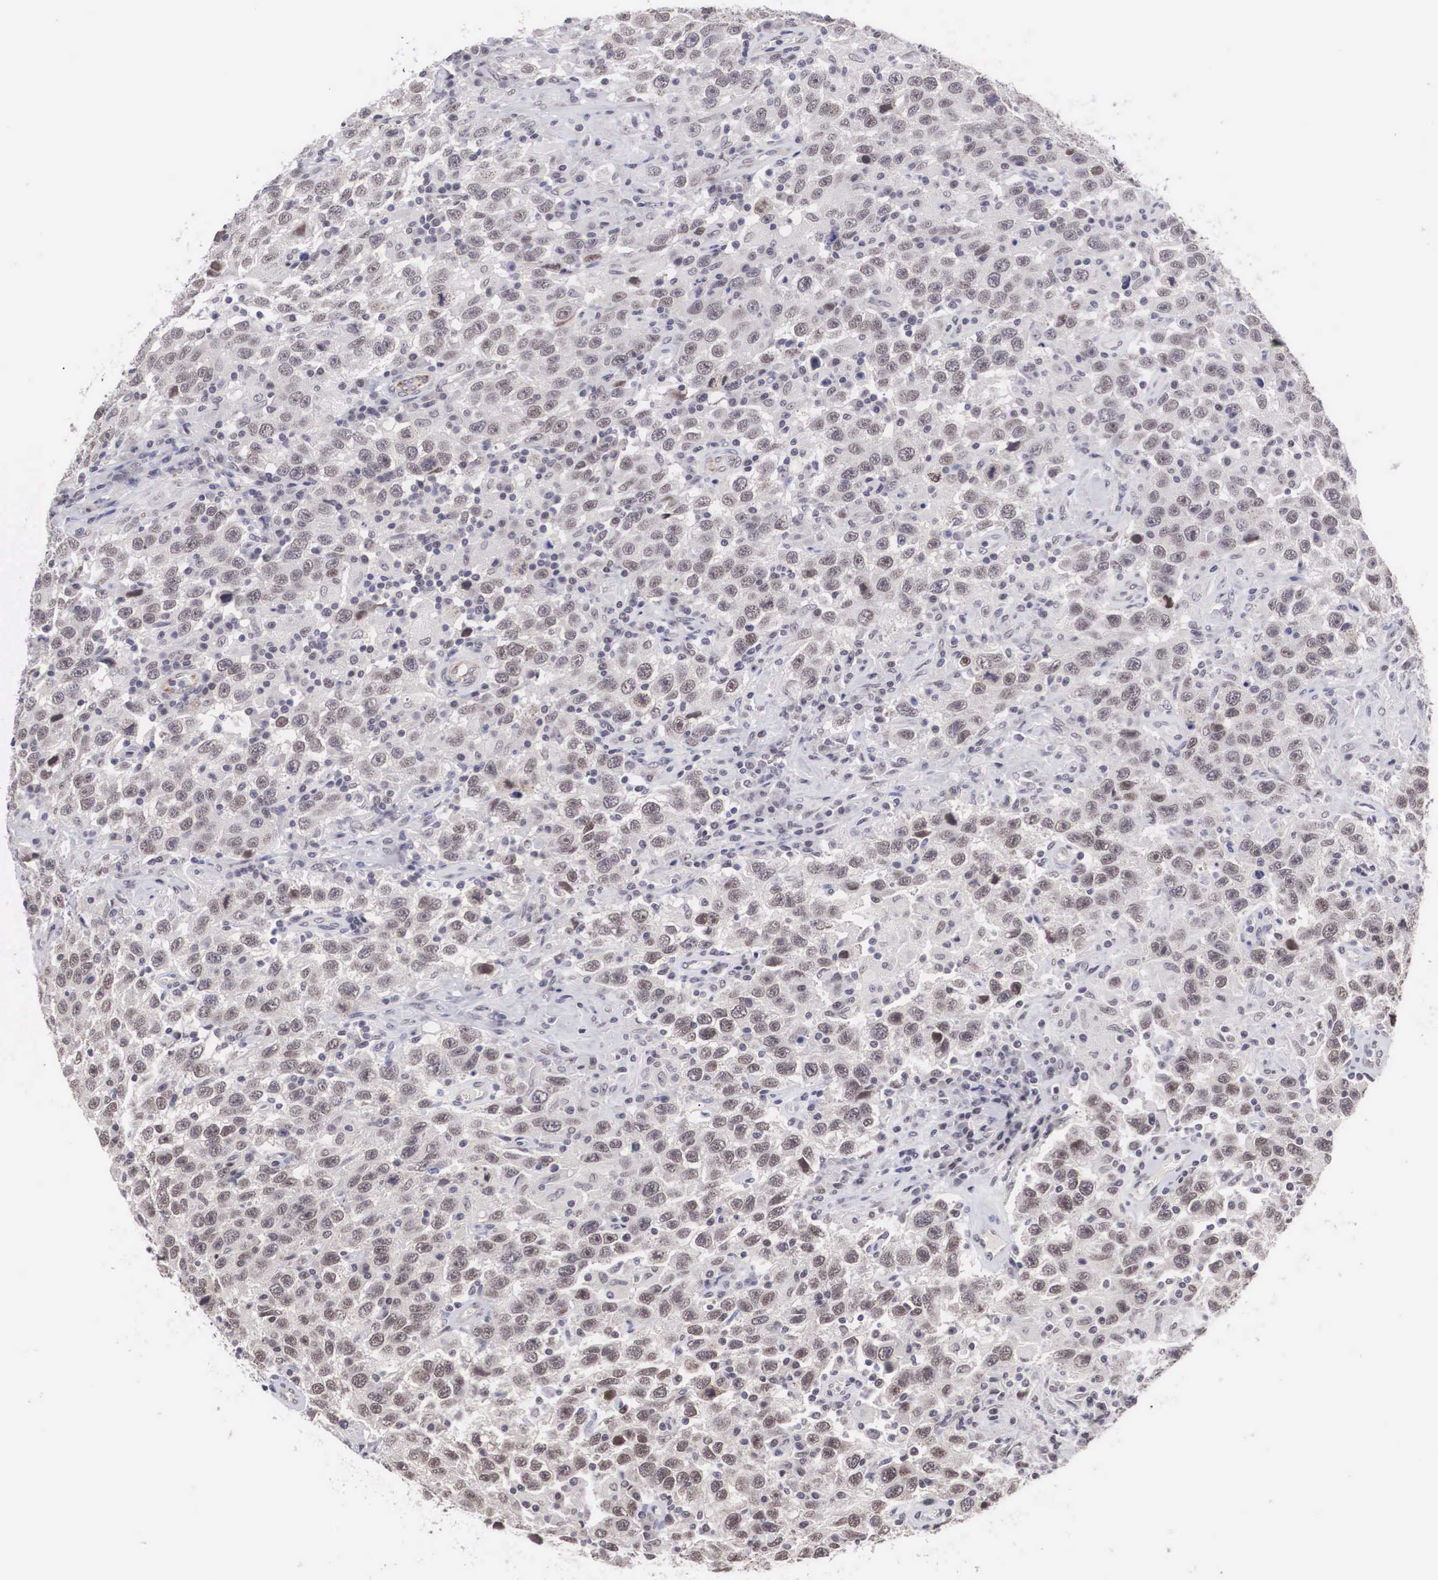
{"staining": {"intensity": "negative", "quantity": "none", "location": "none"}, "tissue": "testis cancer", "cell_type": "Tumor cells", "image_type": "cancer", "snomed": [{"axis": "morphology", "description": "Seminoma, NOS"}, {"axis": "topography", "description": "Testis"}], "caption": "The immunohistochemistry histopathology image has no significant positivity in tumor cells of testis cancer (seminoma) tissue.", "gene": "MORC2", "patient": {"sex": "male", "age": 41}}